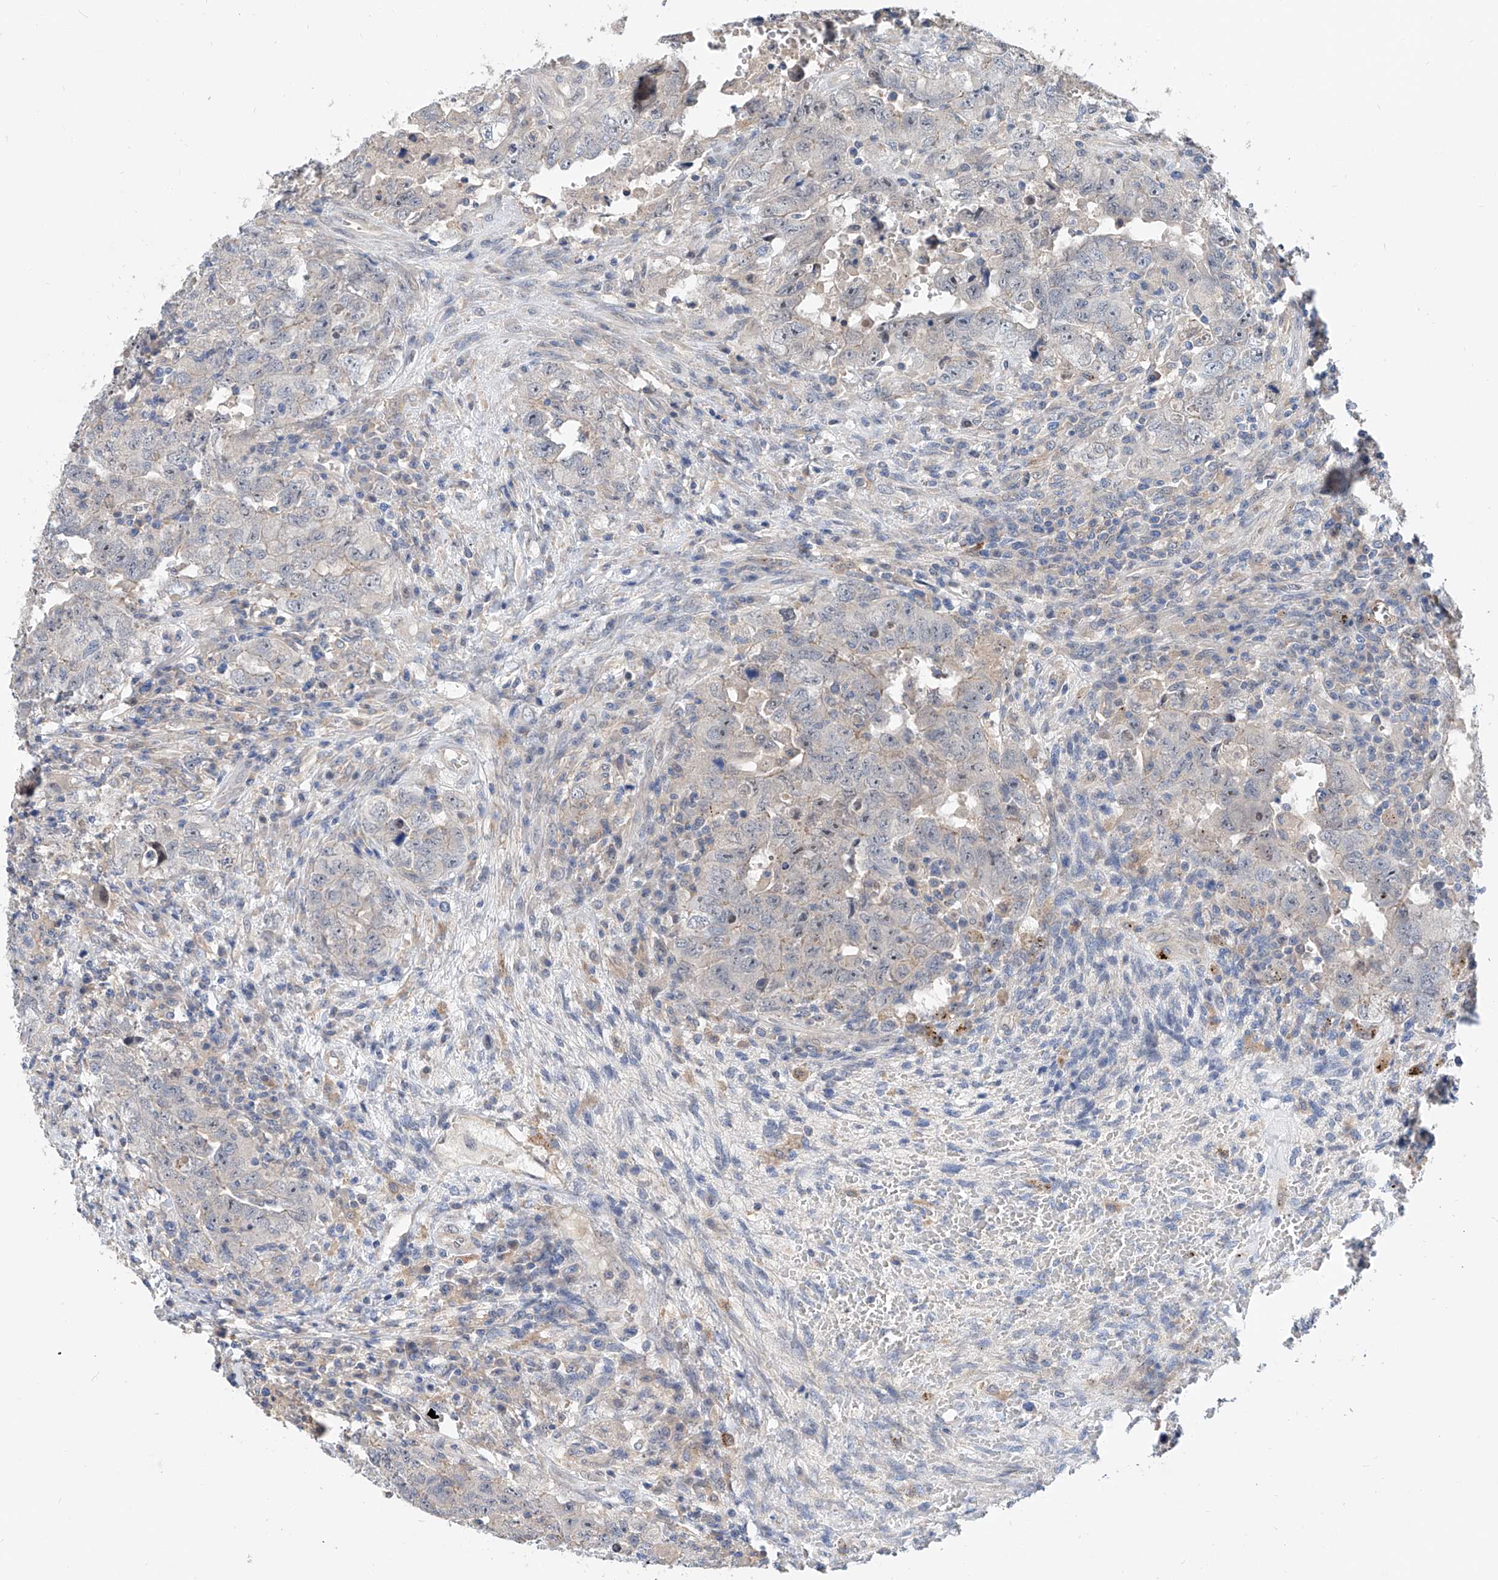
{"staining": {"intensity": "negative", "quantity": "none", "location": "none"}, "tissue": "testis cancer", "cell_type": "Tumor cells", "image_type": "cancer", "snomed": [{"axis": "morphology", "description": "Carcinoma, Embryonal, NOS"}, {"axis": "topography", "description": "Testis"}], "caption": "An IHC histopathology image of embryonal carcinoma (testis) is shown. There is no staining in tumor cells of embryonal carcinoma (testis).", "gene": "MAGEE2", "patient": {"sex": "male", "age": 26}}